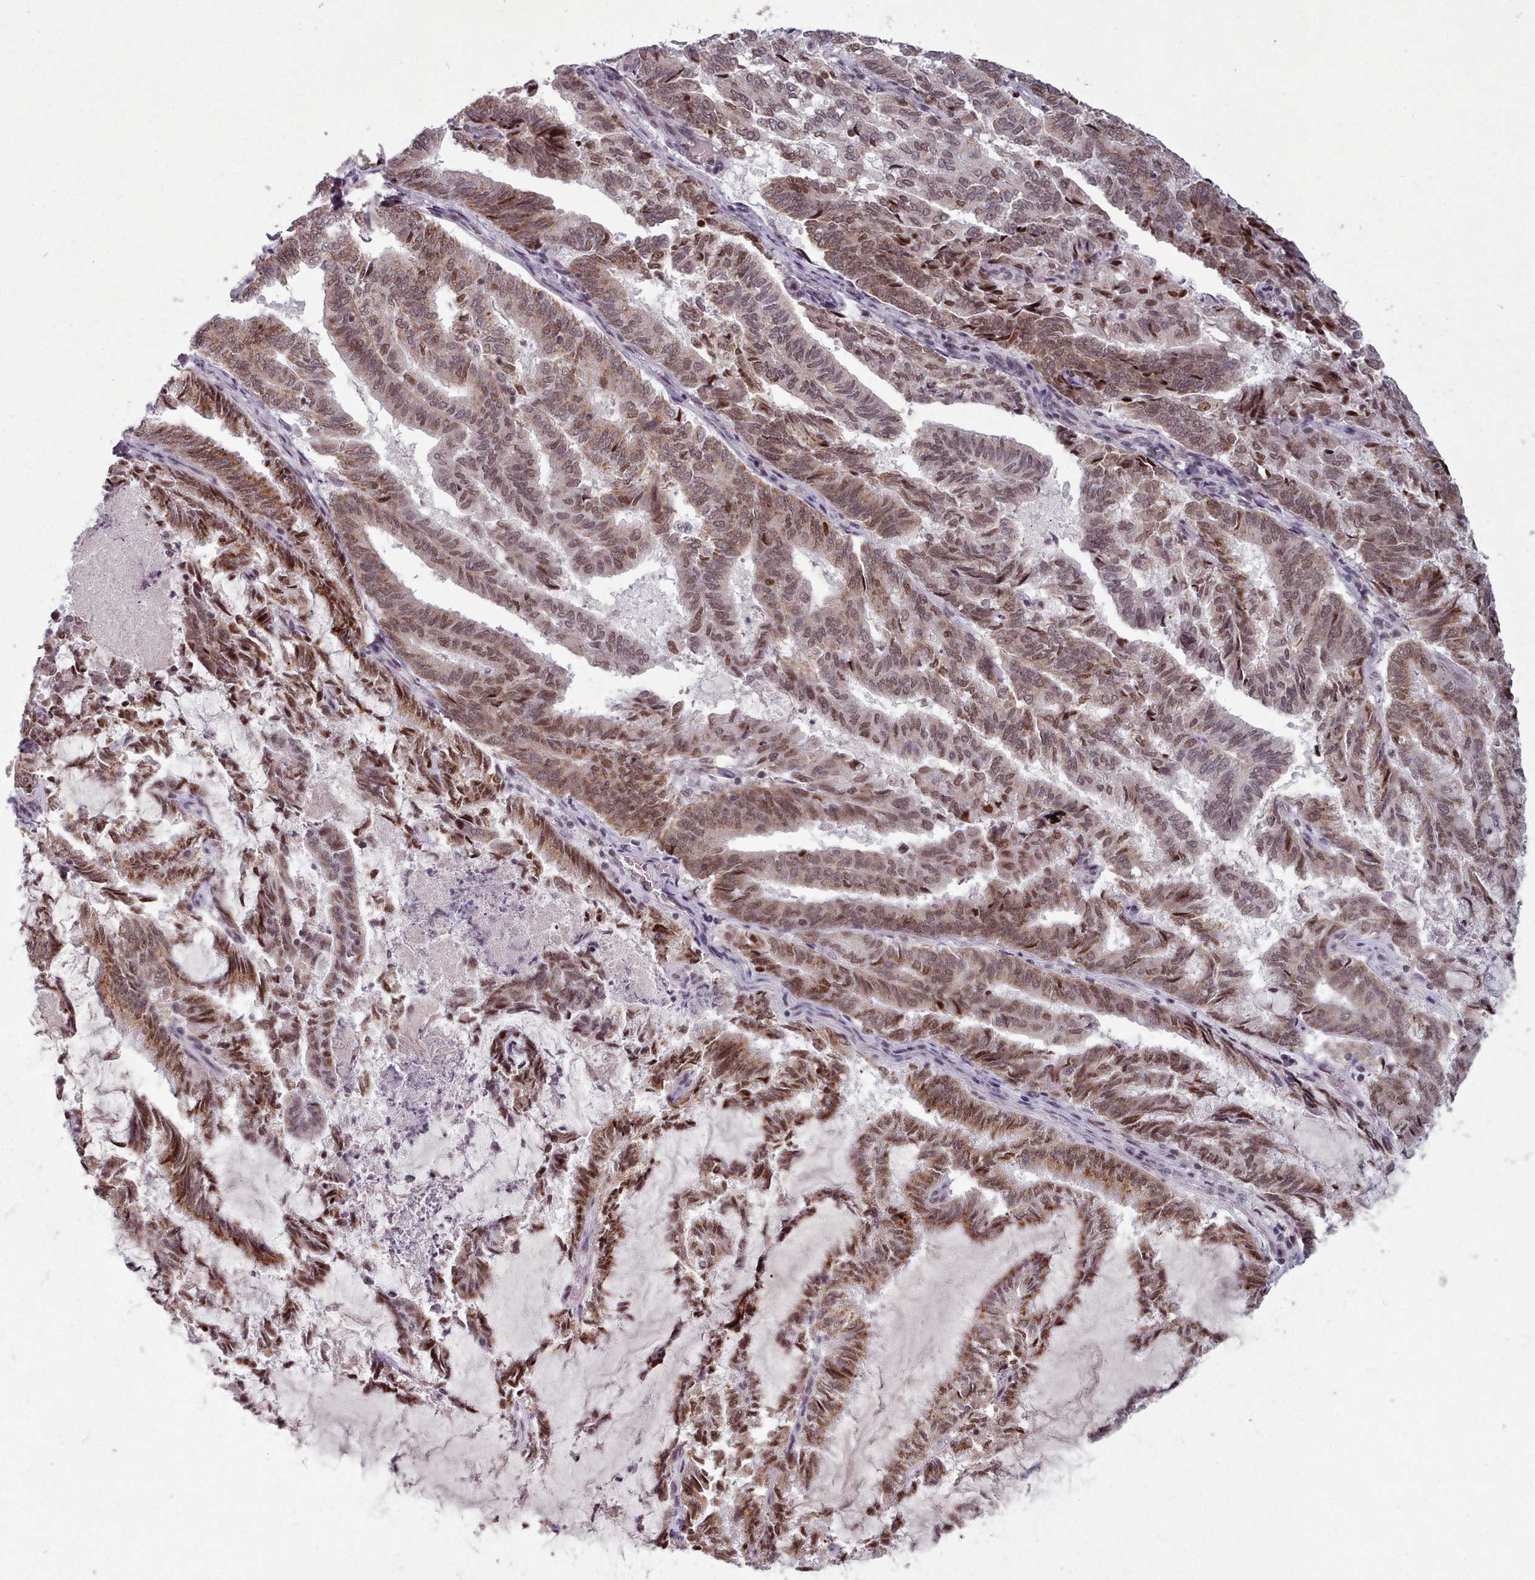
{"staining": {"intensity": "moderate", "quantity": ">75%", "location": "cytoplasmic/membranous,nuclear"}, "tissue": "endometrial cancer", "cell_type": "Tumor cells", "image_type": "cancer", "snomed": [{"axis": "morphology", "description": "Adenocarcinoma, NOS"}, {"axis": "topography", "description": "Endometrium"}], "caption": "Endometrial adenocarcinoma stained with a protein marker demonstrates moderate staining in tumor cells.", "gene": "SRSF9", "patient": {"sex": "female", "age": 80}}